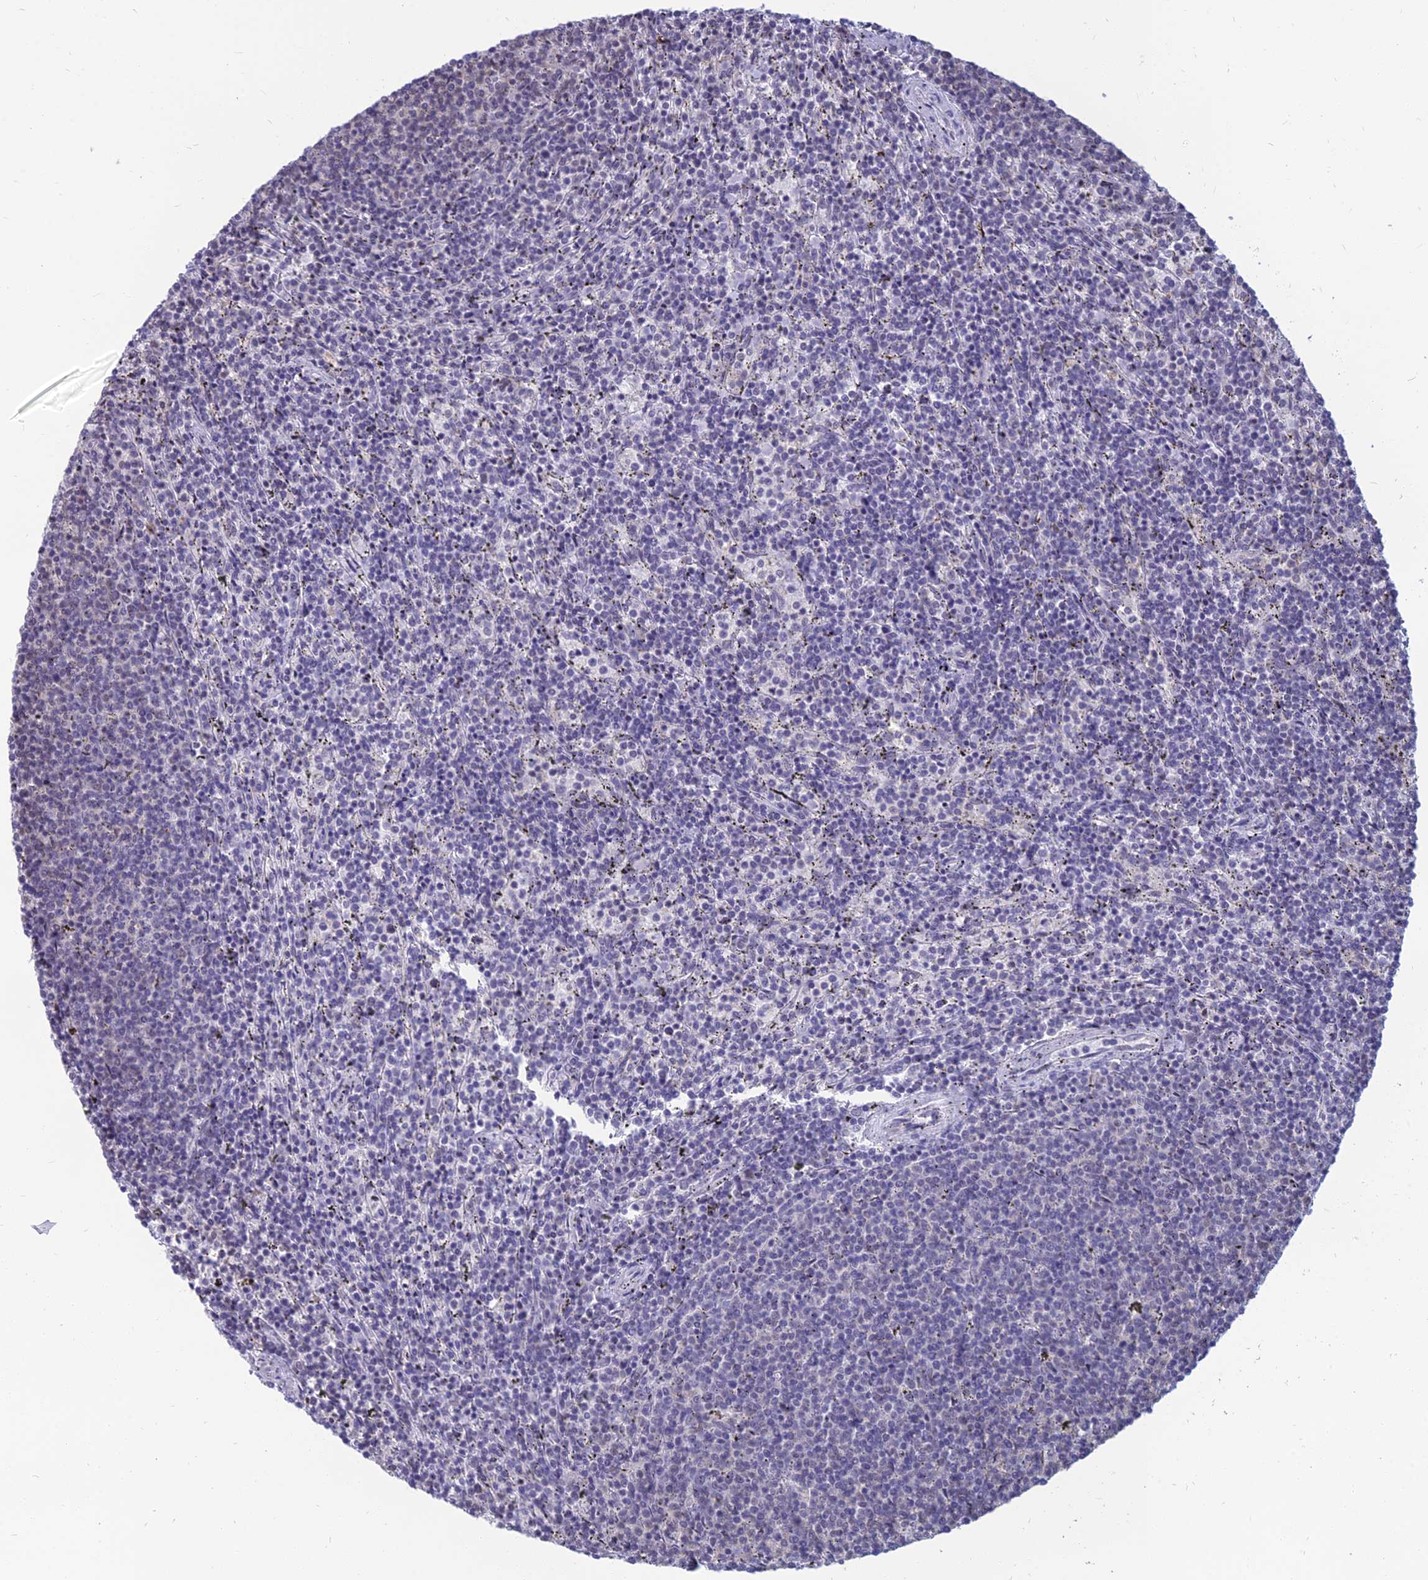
{"staining": {"intensity": "negative", "quantity": "none", "location": "none"}, "tissue": "lymphoma", "cell_type": "Tumor cells", "image_type": "cancer", "snomed": [{"axis": "morphology", "description": "Malignant lymphoma, non-Hodgkin's type, Low grade"}, {"axis": "topography", "description": "Spleen"}], "caption": "Tumor cells show no significant protein expression in low-grade malignant lymphoma, non-Hodgkin's type.", "gene": "SRSF7", "patient": {"sex": "female", "age": 50}}